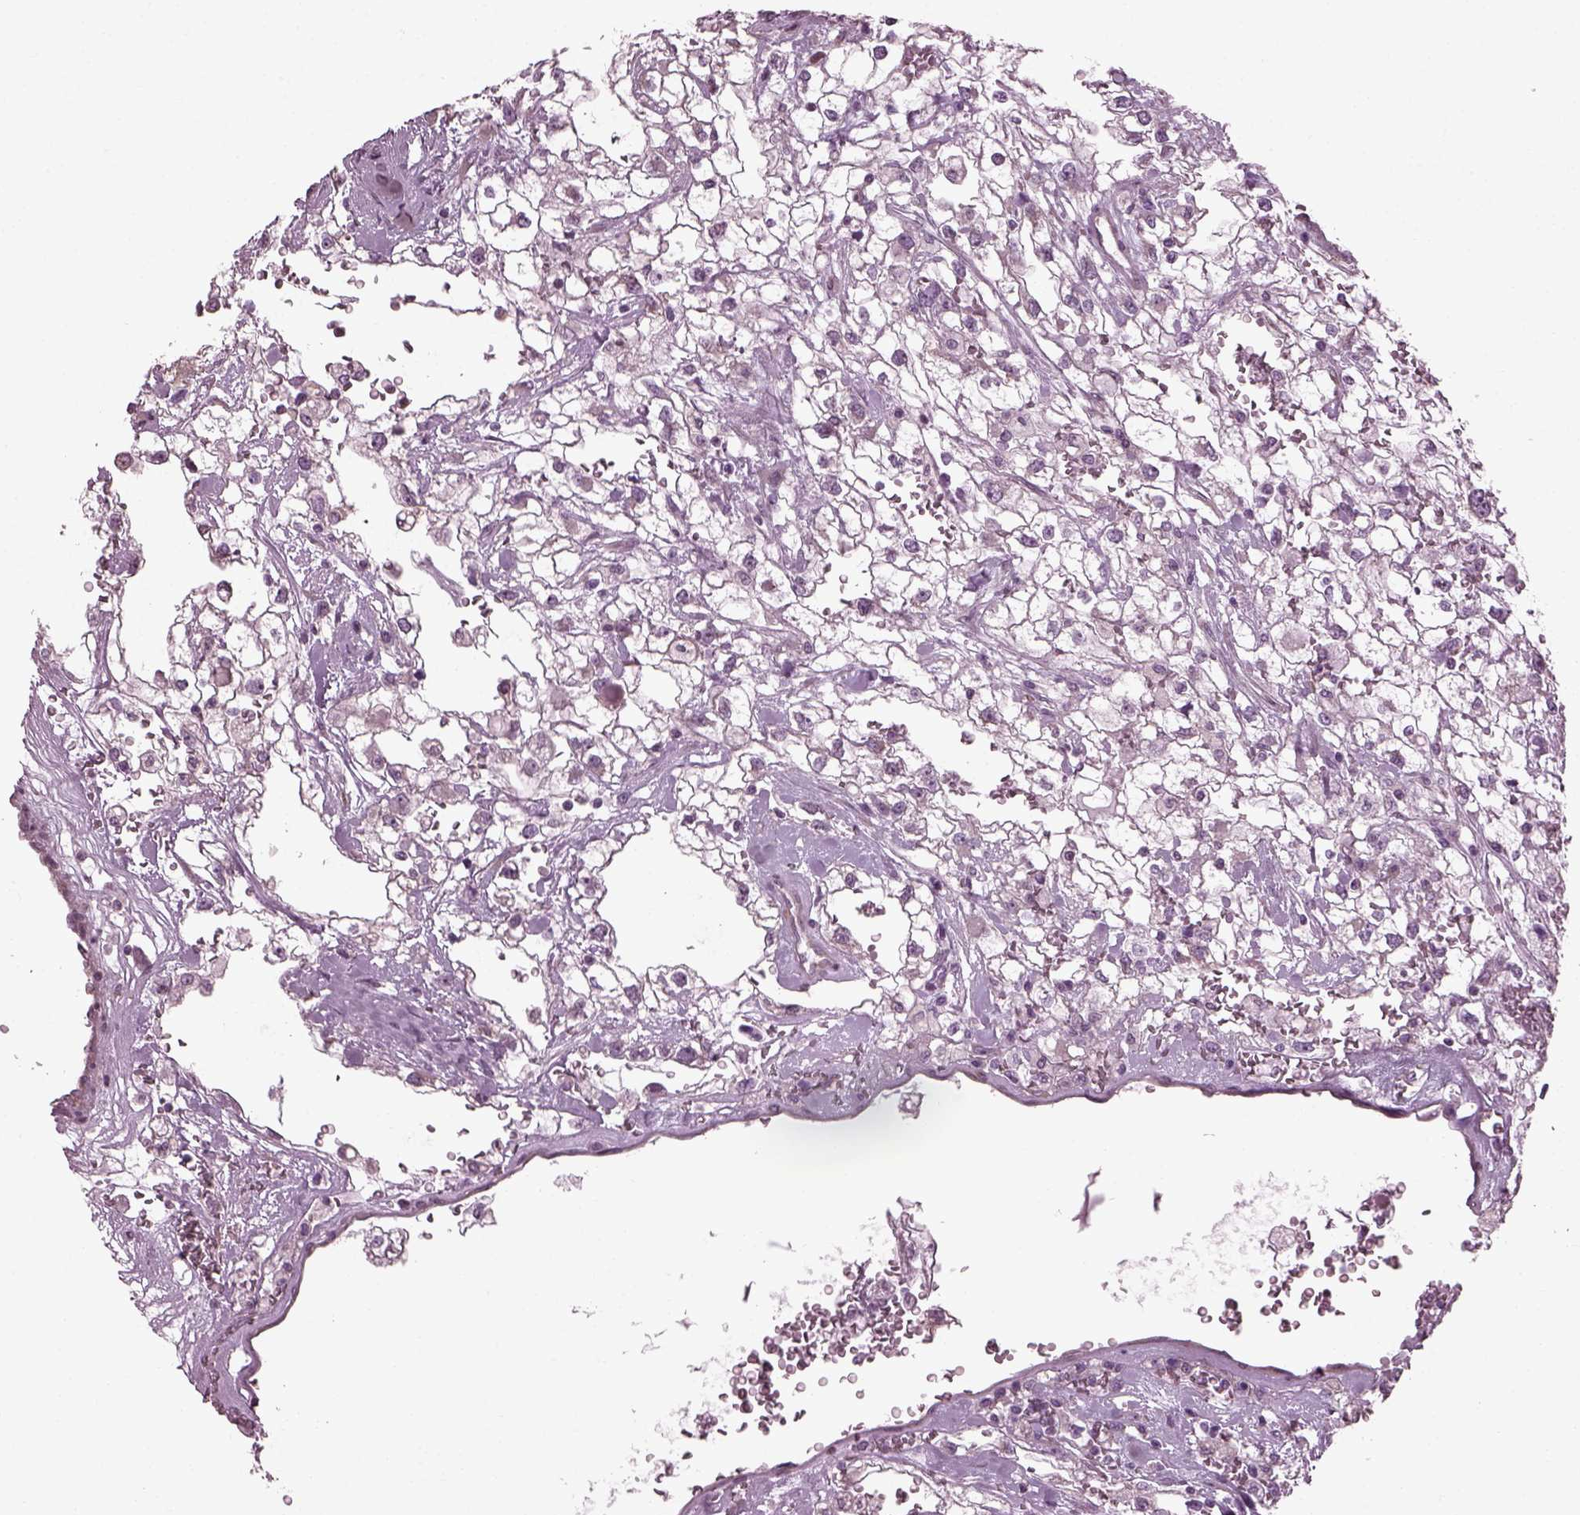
{"staining": {"intensity": "negative", "quantity": "none", "location": "none"}, "tissue": "renal cancer", "cell_type": "Tumor cells", "image_type": "cancer", "snomed": [{"axis": "morphology", "description": "Adenocarcinoma, NOS"}, {"axis": "topography", "description": "Kidney"}], "caption": "This is a image of IHC staining of renal cancer (adenocarcinoma), which shows no staining in tumor cells. Nuclei are stained in blue.", "gene": "CABP5", "patient": {"sex": "male", "age": 59}}